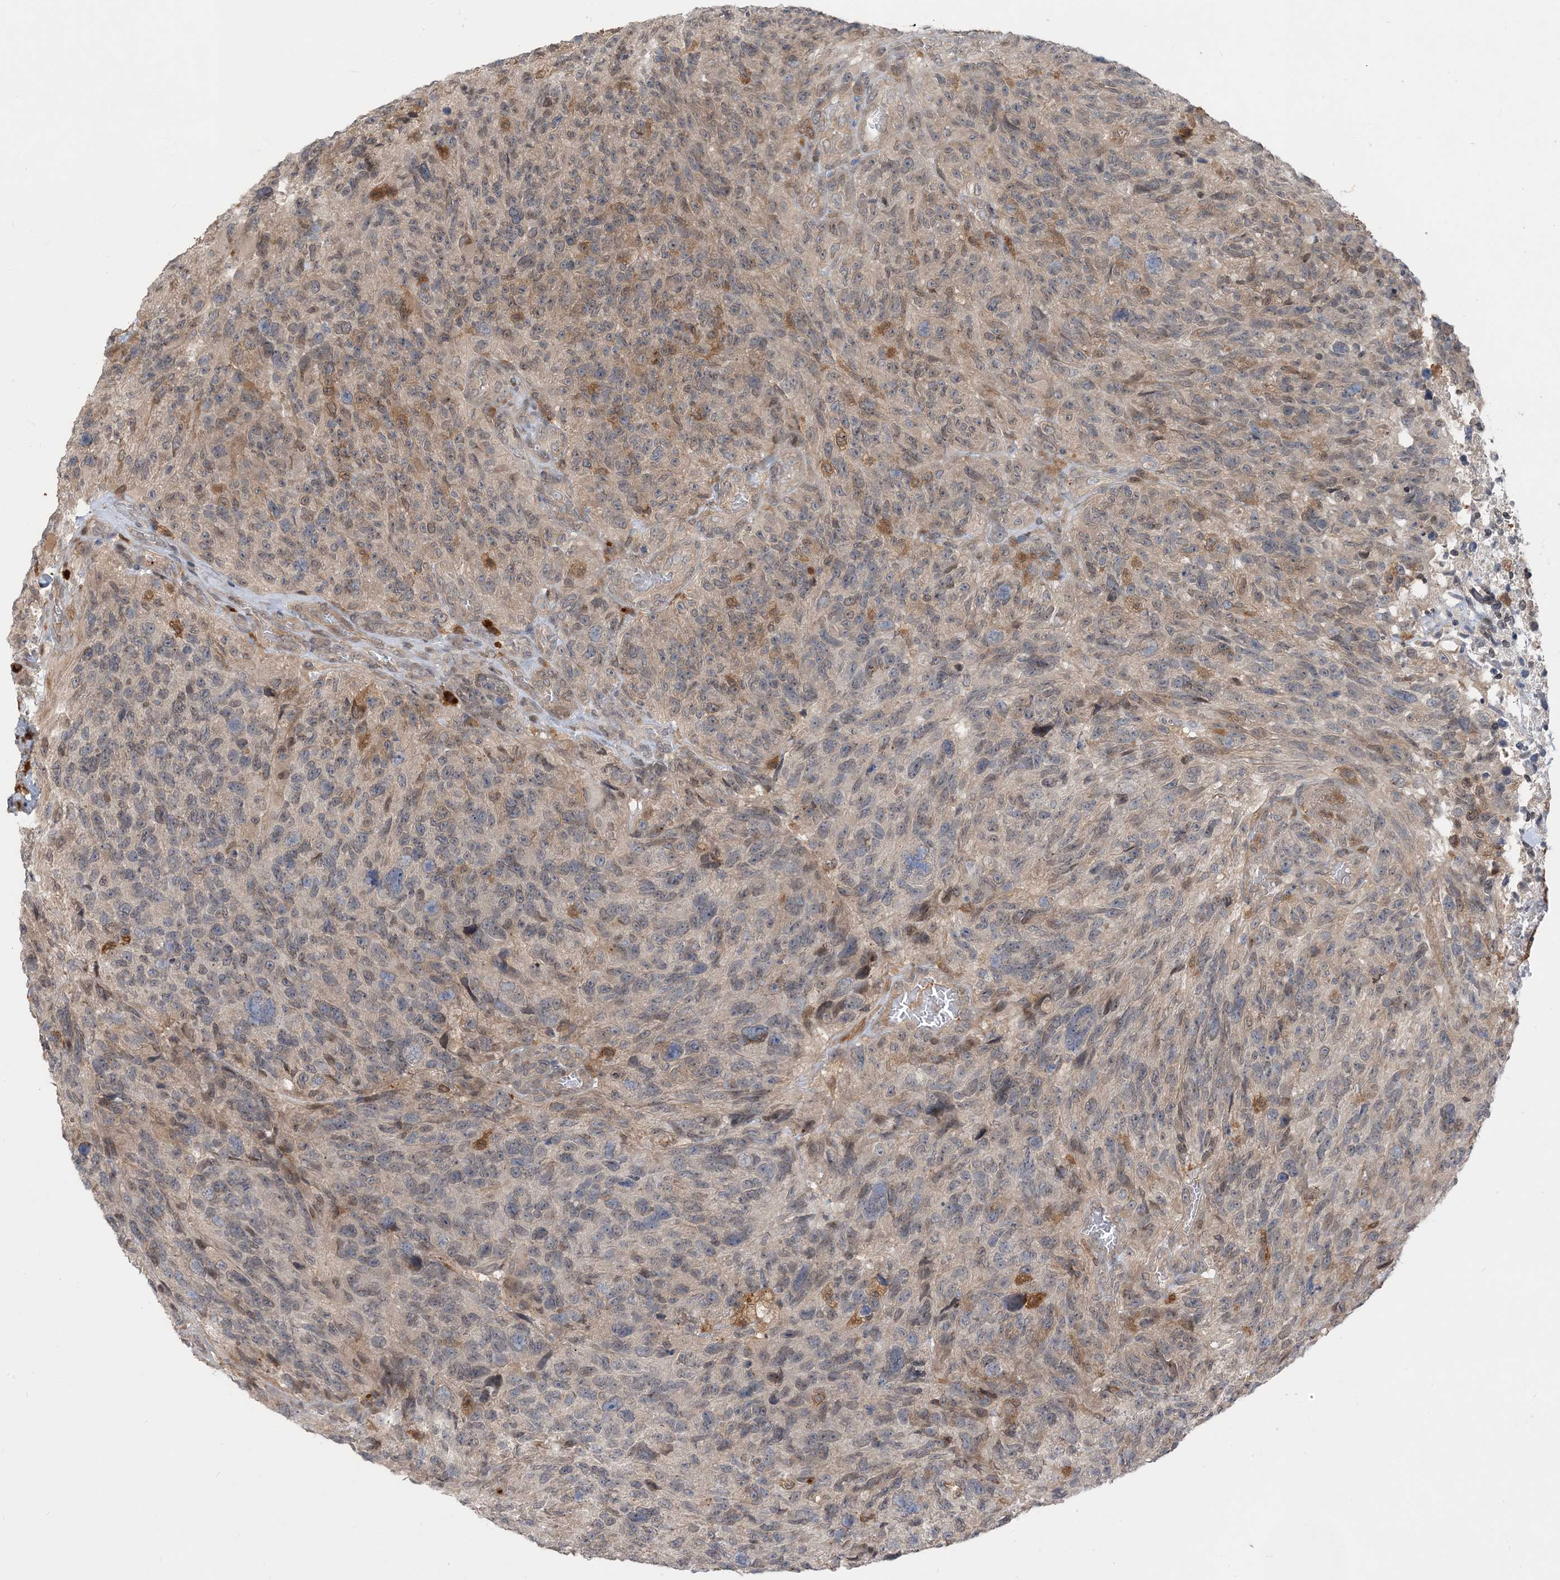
{"staining": {"intensity": "weak", "quantity": "<25%", "location": "cytoplasmic/membranous"}, "tissue": "glioma", "cell_type": "Tumor cells", "image_type": "cancer", "snomed": [{"axis": "morphology", "description": "Glioma, malignant, High grade"}, {"axis": "topography", "description": "Brain"}], "caption": "IHC histopathology image of neoplastic tissue: human malignant high-grade glioma stained with DAB (3,3'-diaminobenzidine) exhibits no significant protein expression in tumor cells.", "gene": "NAGK", "patient": {"sex": "male", "age": 69}}